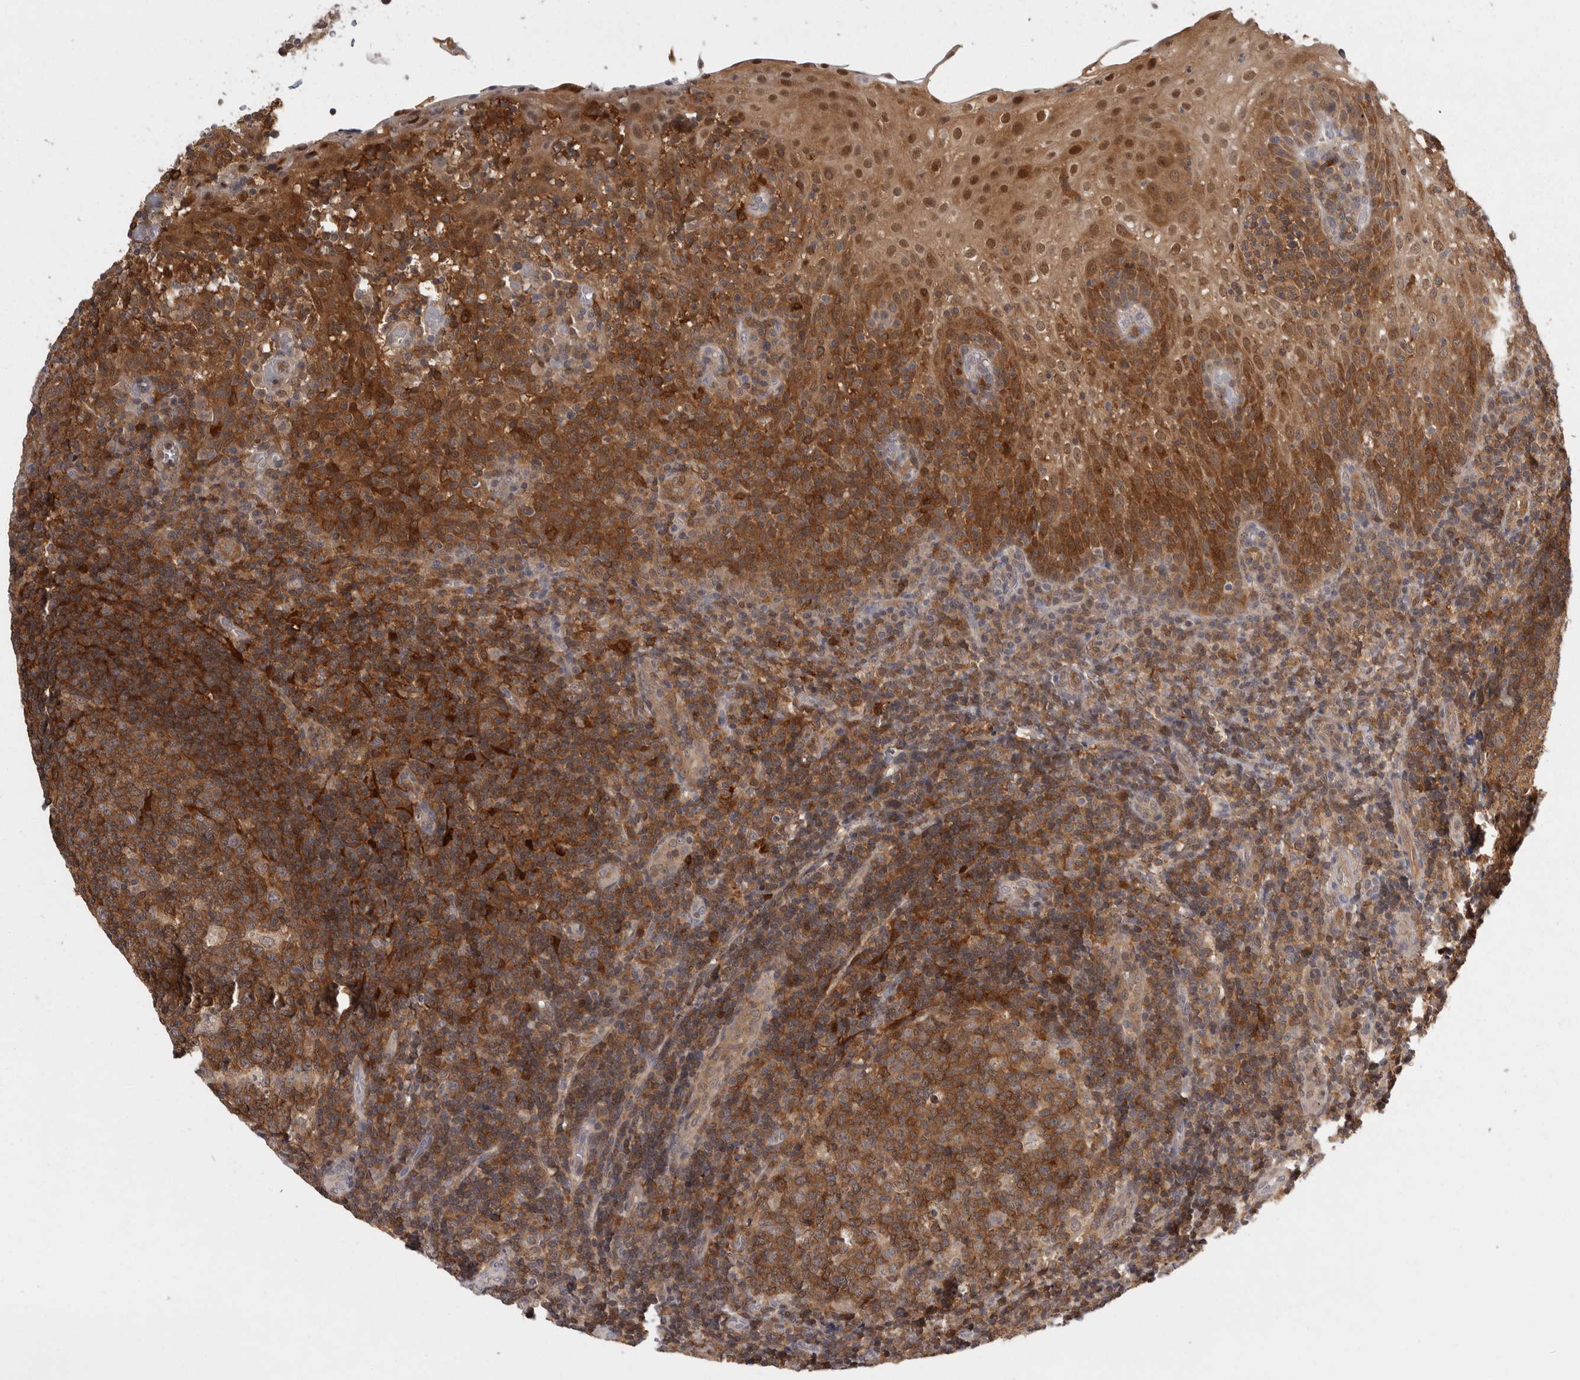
{"staining": {"intensity": "moderate", "quantity": ">75%", "location": "cytoplasmic/membranous"}, "tissue": "tonsil", "cell_type": "Germinal center cells", "image_type": "normal", "snomed": [{"axis": "morphology", "description": "Normal tissue, NOS"}, {"axis": "topography", "description": "Tonsil"}], "caption": "Immunohistochemical staining of benign tonsil demonstrates >75% levels of moderate cytoplasmic/membranous protein staining in about >75% of germinal center cells.", "gene": "ACAT2", "patient": {"sex": "female", "age": 19}}